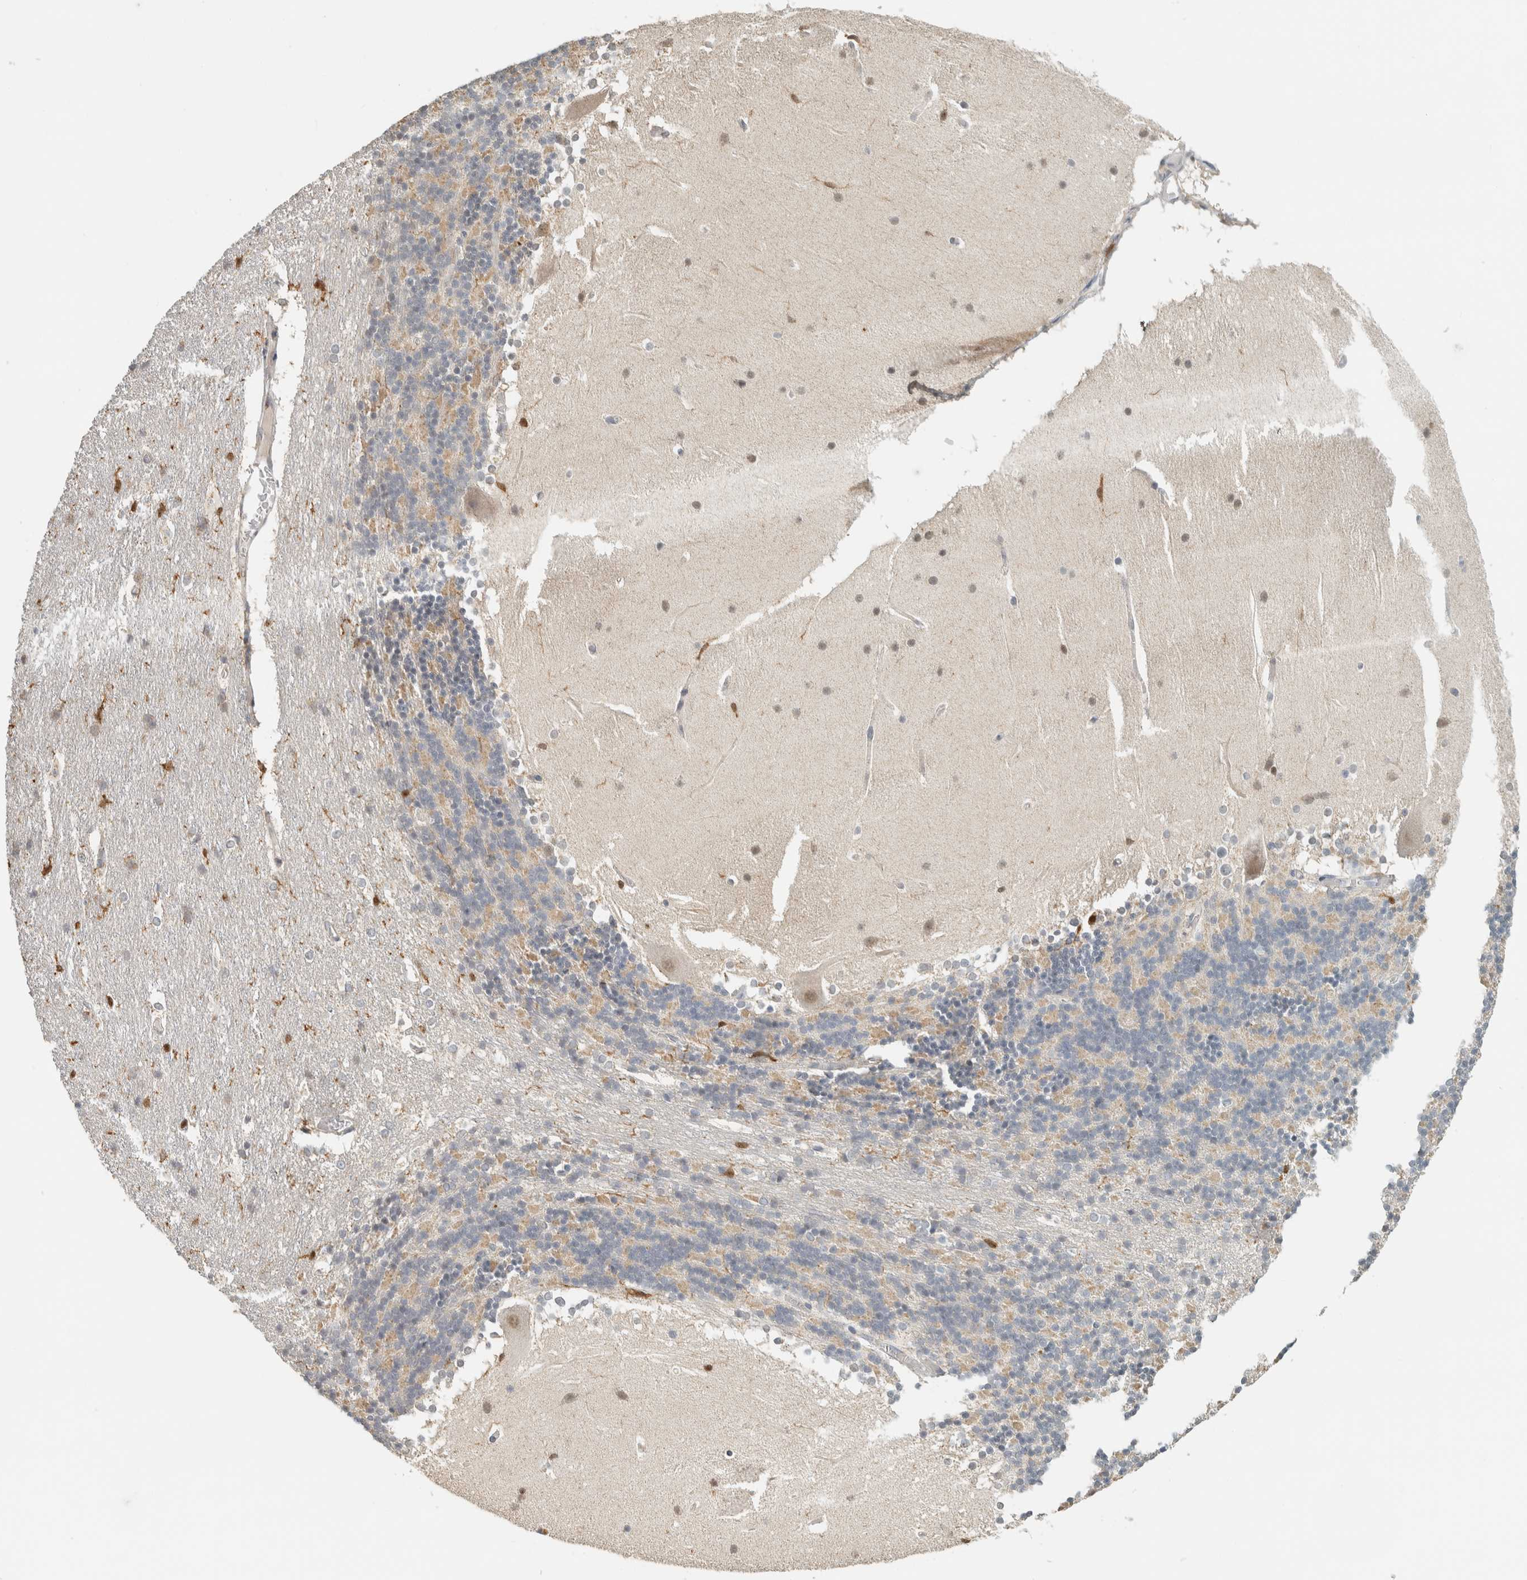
{"staining": {"intensity": "weak", "quantity": "<25%", "location": "cytoplasmic/membranous"}, "tissue": "cerebellum", "cell_type": "Cells in granular layer", "image_type": "normal", "snomed": [{"axis": "morphology", "description": "Normal tissue, NOS"}, {"axis": "topography", "description": "Cerebellum"}], "caption": "Cells in granular layer show no significant protein positivity in unremarkable cerebellum. Nuclei are stained in blue.", "gene": "CAPG", "patient": {"sex": "female", "age": 19}}